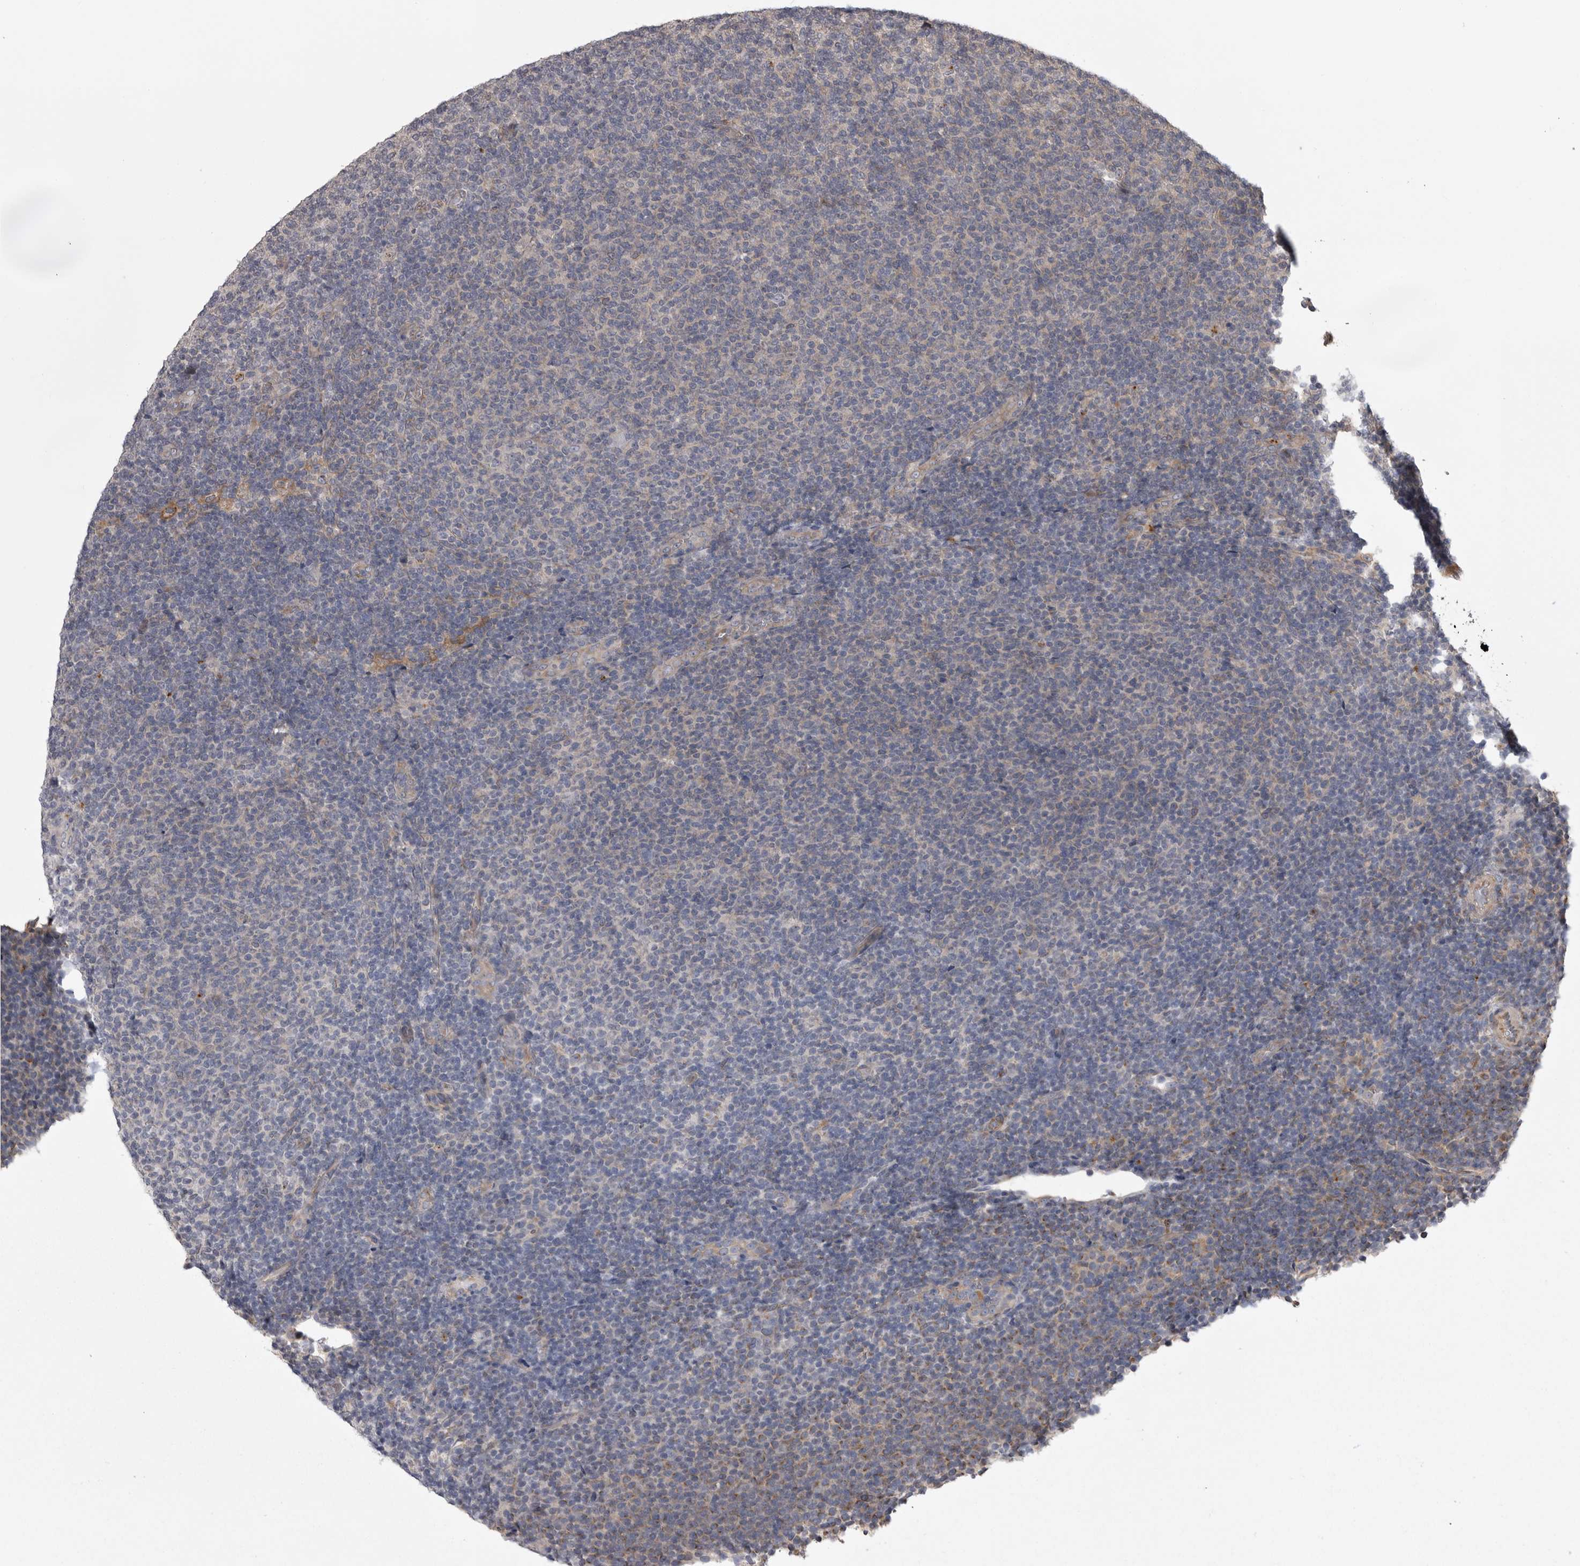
{"staining": {"intensity": "negative", "quantity": "none", "location": "none"}, "tissue": "lymphoma", "cell_type": "Tumor cells", "image_type": "cancer", "snomed": [{"axis": "morphology", "description": "Malignant lymphoma, non-Hodgkin's type, Low grade"}, {"axis": "topography", "description": "Lymph node"}], "caption": "This is an immunohistochemistry micrograph of human lymphoma. There is no expression in tumor cells.", "gene": "ZNRF1", "patient": {"sex": "male", "age": 66}}